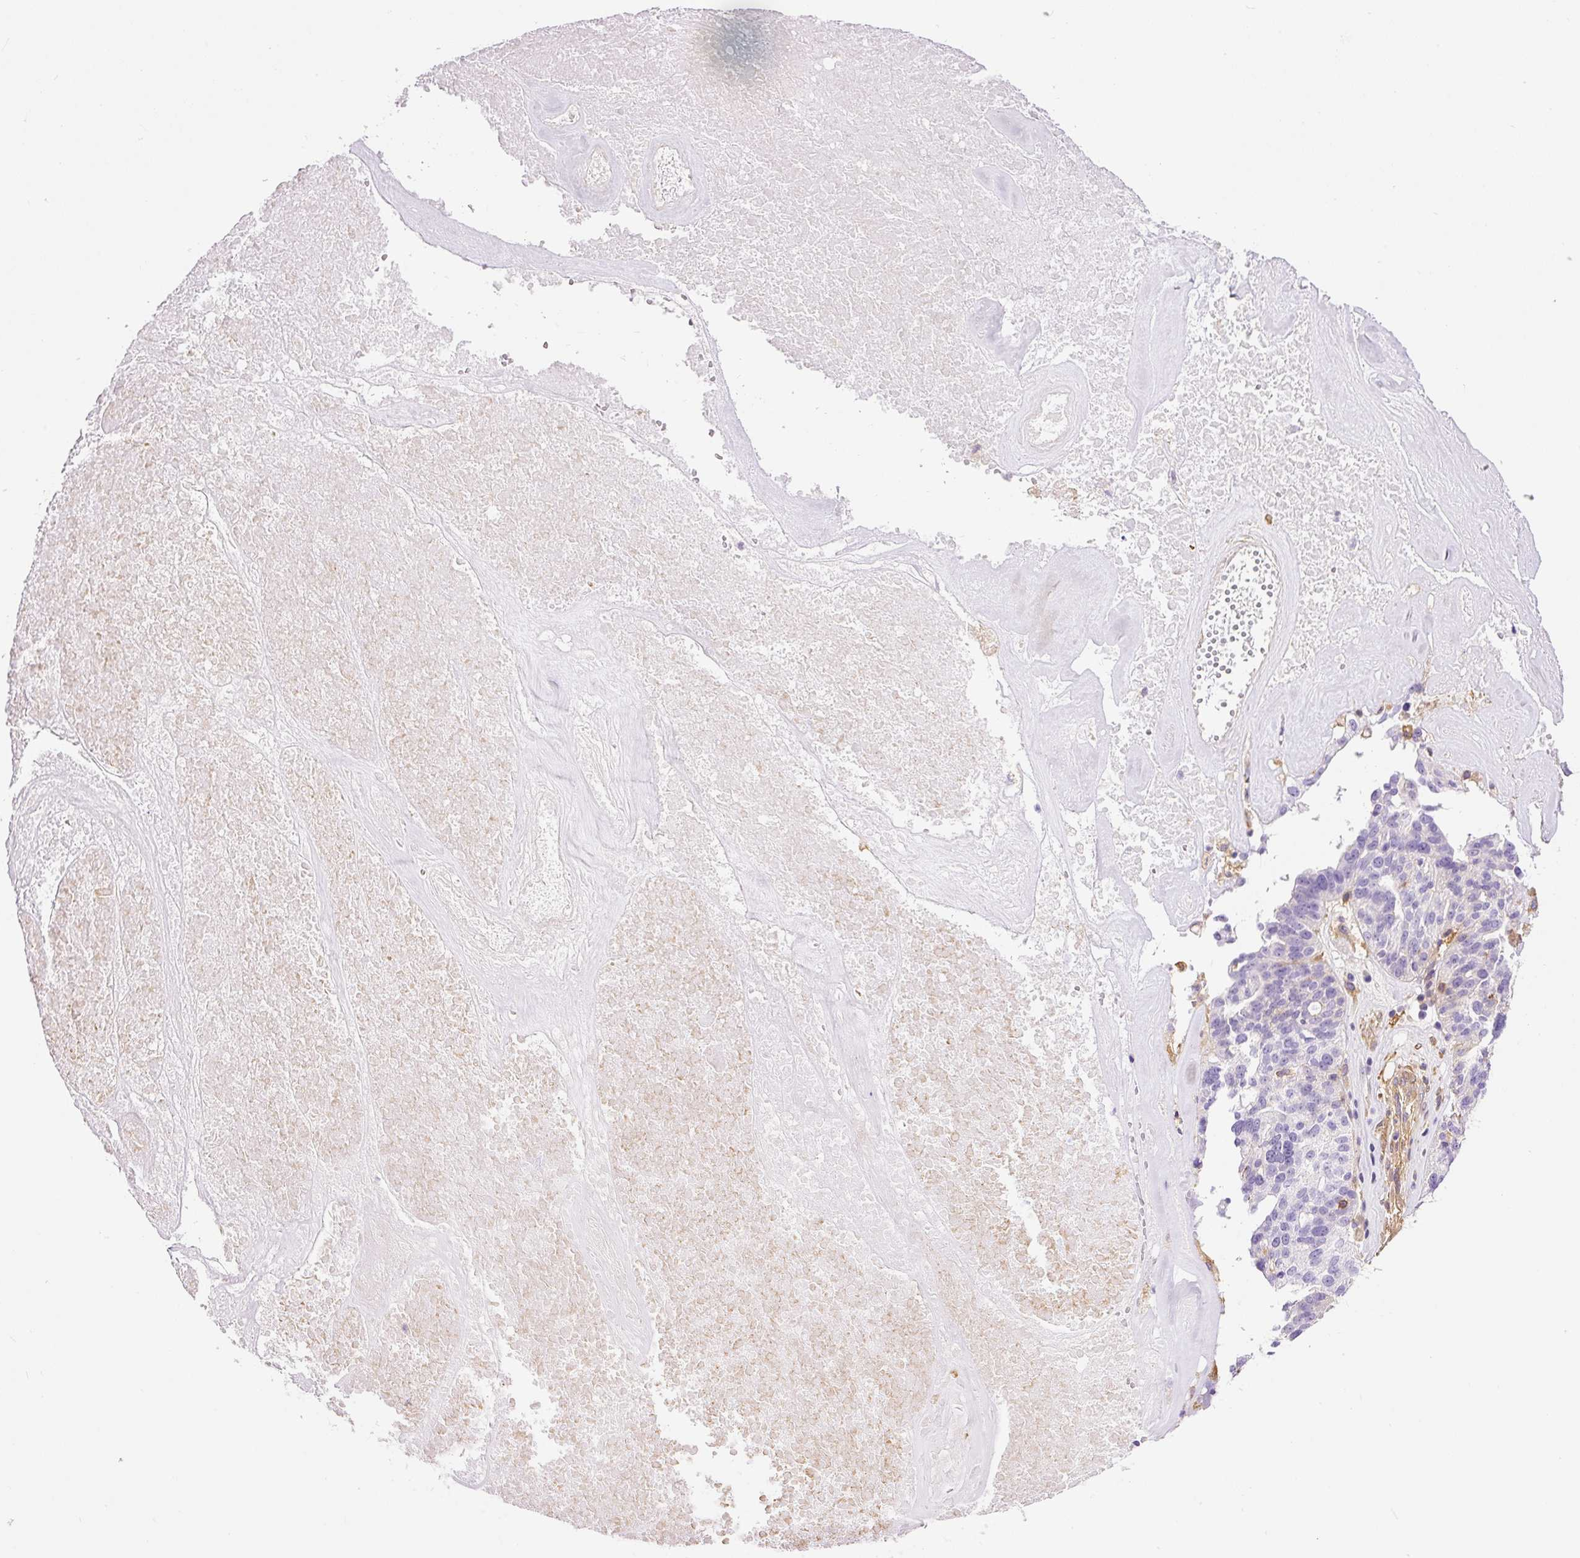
{"staining": {"intensity": "negative", "quantity": "none", "location": "none"}, "tissue": "ovarian cancer", "cell_type": "Tumor cells", "image_type": "cancer", "snomed": [{"axis": "morphology", "description": "Cystadenocarcinoma, serous, NOS"}, {"axis": "topography", "description": "Ovary"}], "caption": "Immunohistochemistry (IHC) histopathology image of human ovarian cancer stained for a protein (brown), which shows no expression in tumor cells. (DAB (3,3'-diaminobenzidine) IHC, high magnification).", "gene": "IL10RB", "patient": {"sex": "female", "age": 59}}